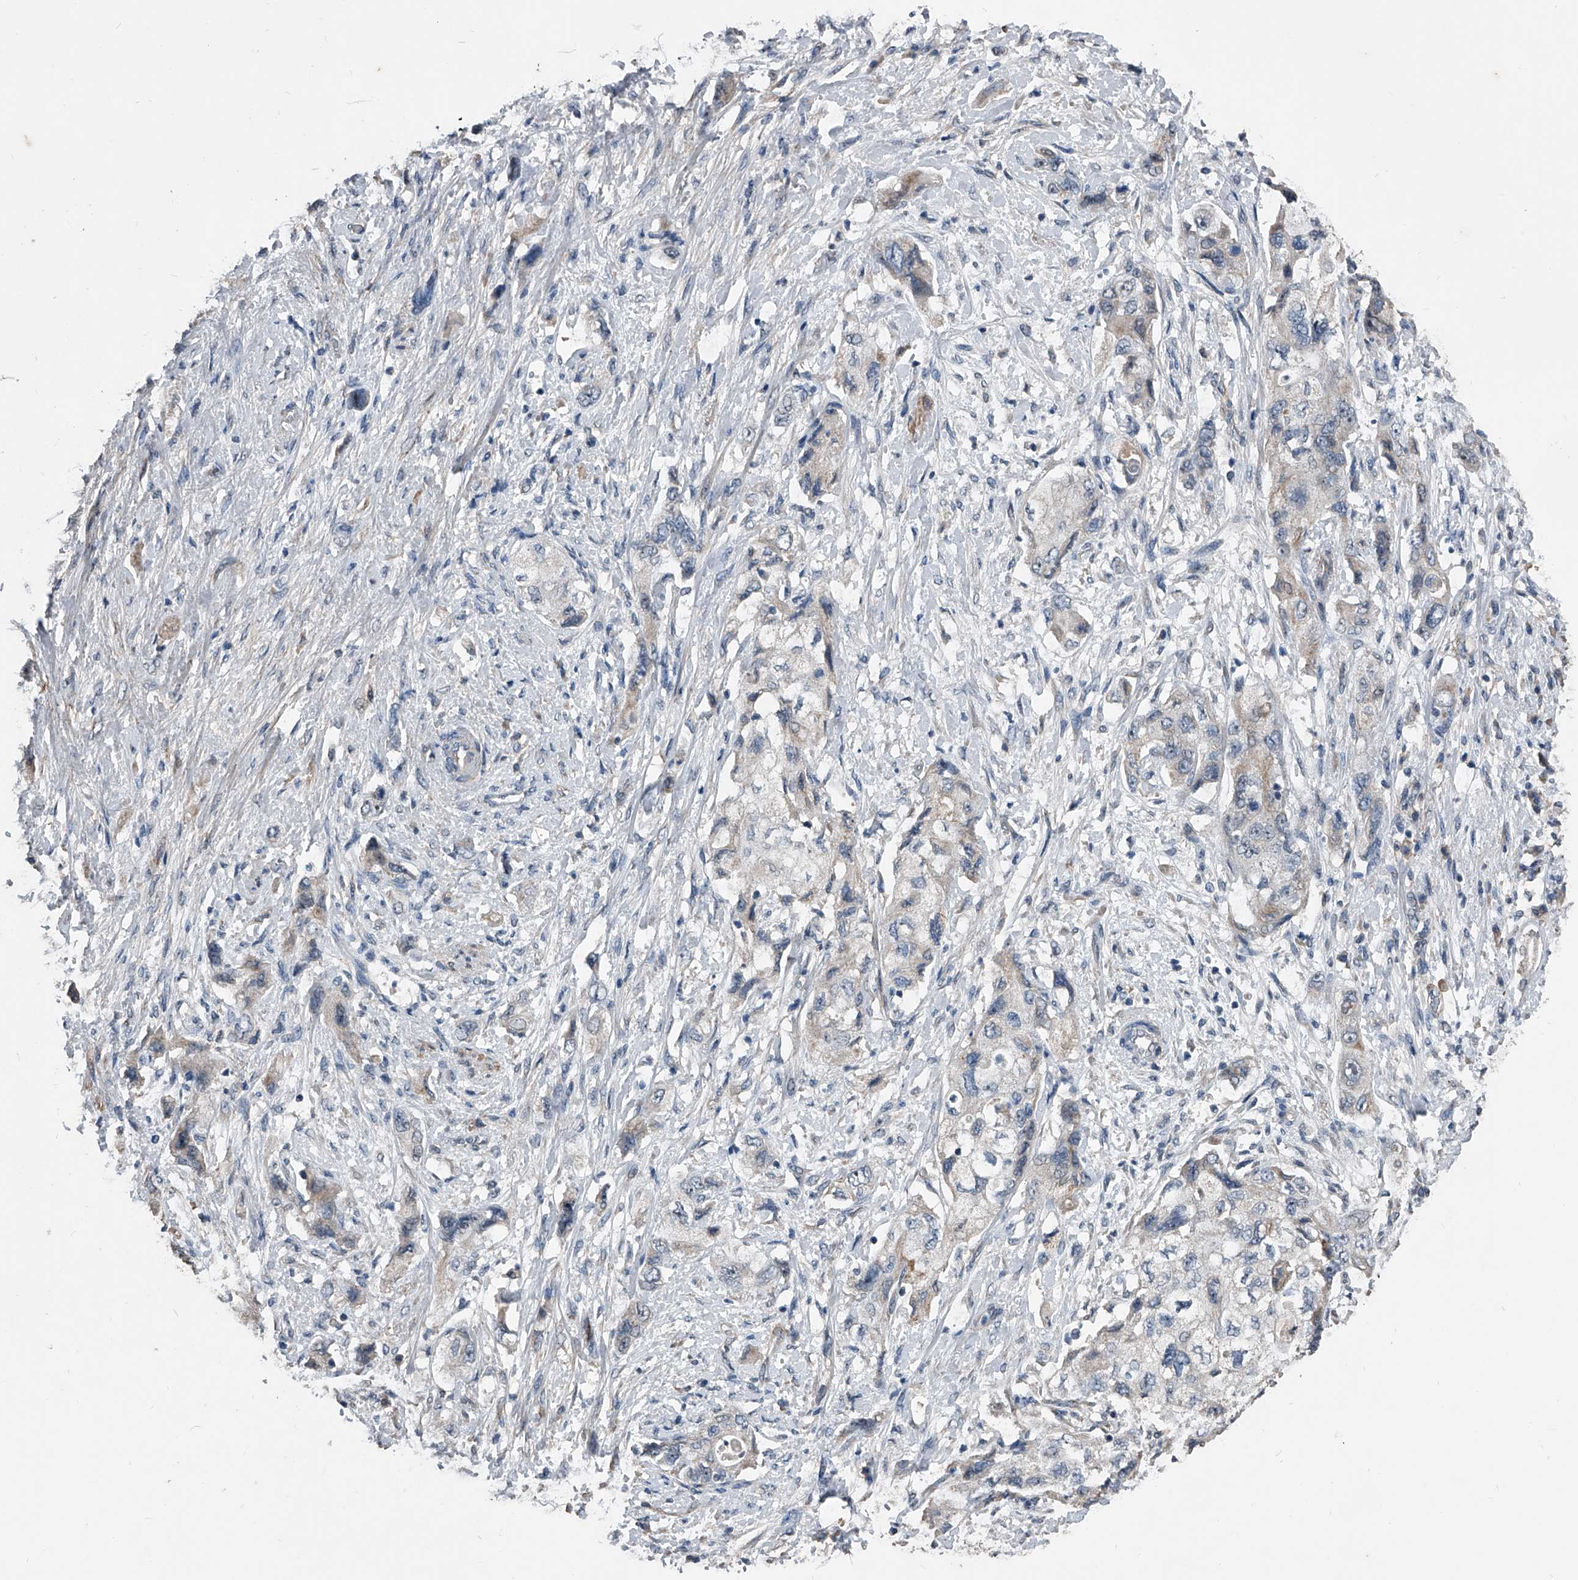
{"staining": {"intensity": "negative", "quantity": "none", "location": "none"}, "tissue": "pancreatic cancer", "cell_type": "Tumor cells", "image_type": "cancer", "snomed": [{"axis": "morphology", "description": "Adenocarcinoma, NOS"}, {"axis": "topography", "description": "Pancreas"}], "caption": "DAB immunohistochemical staining of human adenocarcinoma (pancreatic) reveals no significant positivity in tumor cells. Brightfield microscopy of IHC stained with DAB (3,3'-diaminobenzidine) (brown) and hematoxylin (blue), captured at high magnification.", "gene": "PHACTR1", "patient": {"sex": "female", "age": 73}}